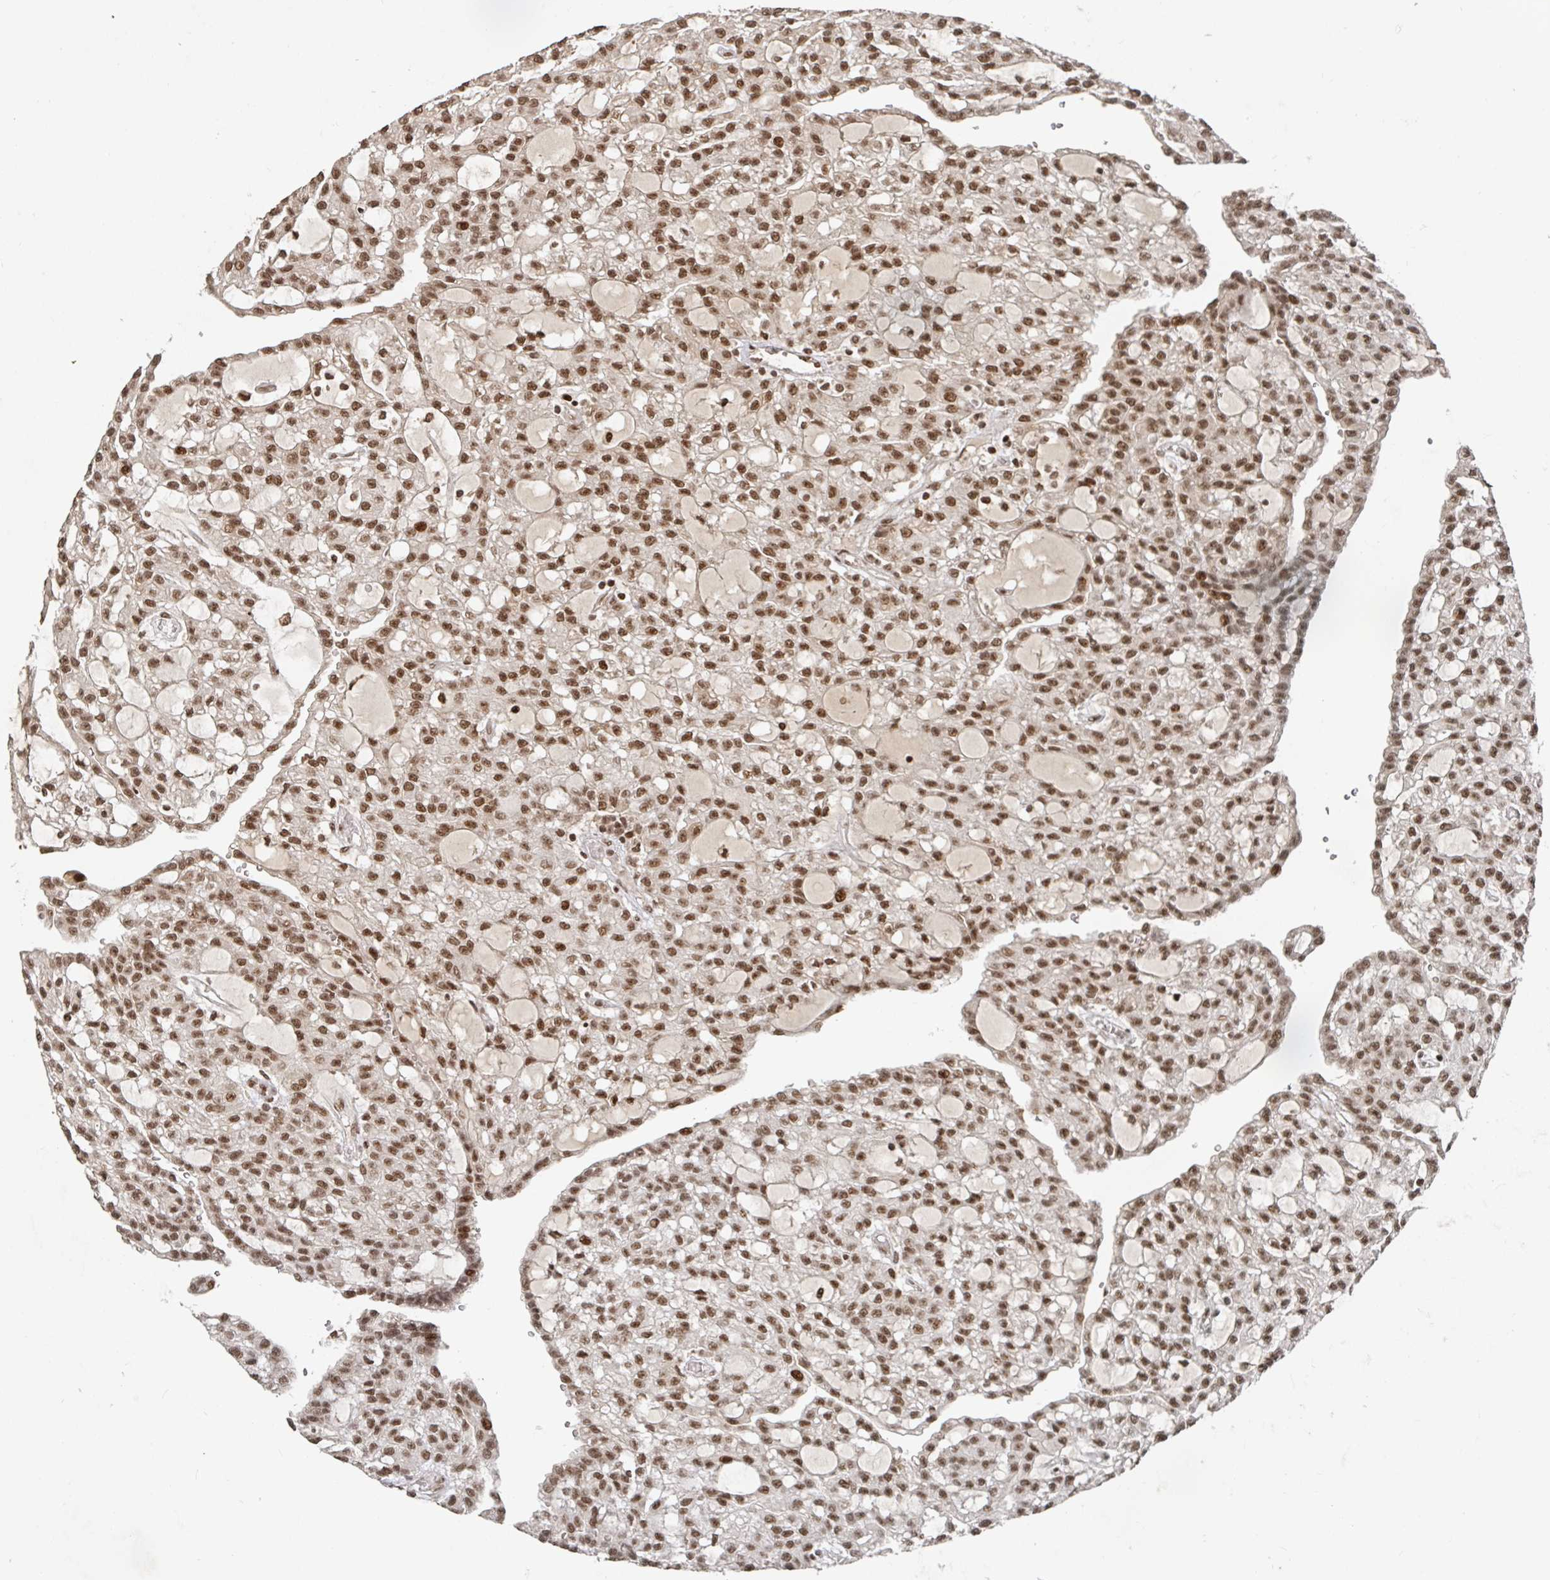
{"staining": {"intensity": "moderate", "quantity": ">75%", "location": "nuclear"}, "tissue": "renal cancer", "cell_type": "Tumor cells", "image_type": "cancer", "snomed": [{"axis": "morphology", "description": "Adenocarcinoma, NOS"}, {"axis": "topography", "description": "Kidney"}], "caption": "Human adenocarcinoma (renal) stained with a protein marker reveals moderate staining in tumor cells.", "gene": "ZDHHC12", "patient": {"sex": "male", "age": 63}}